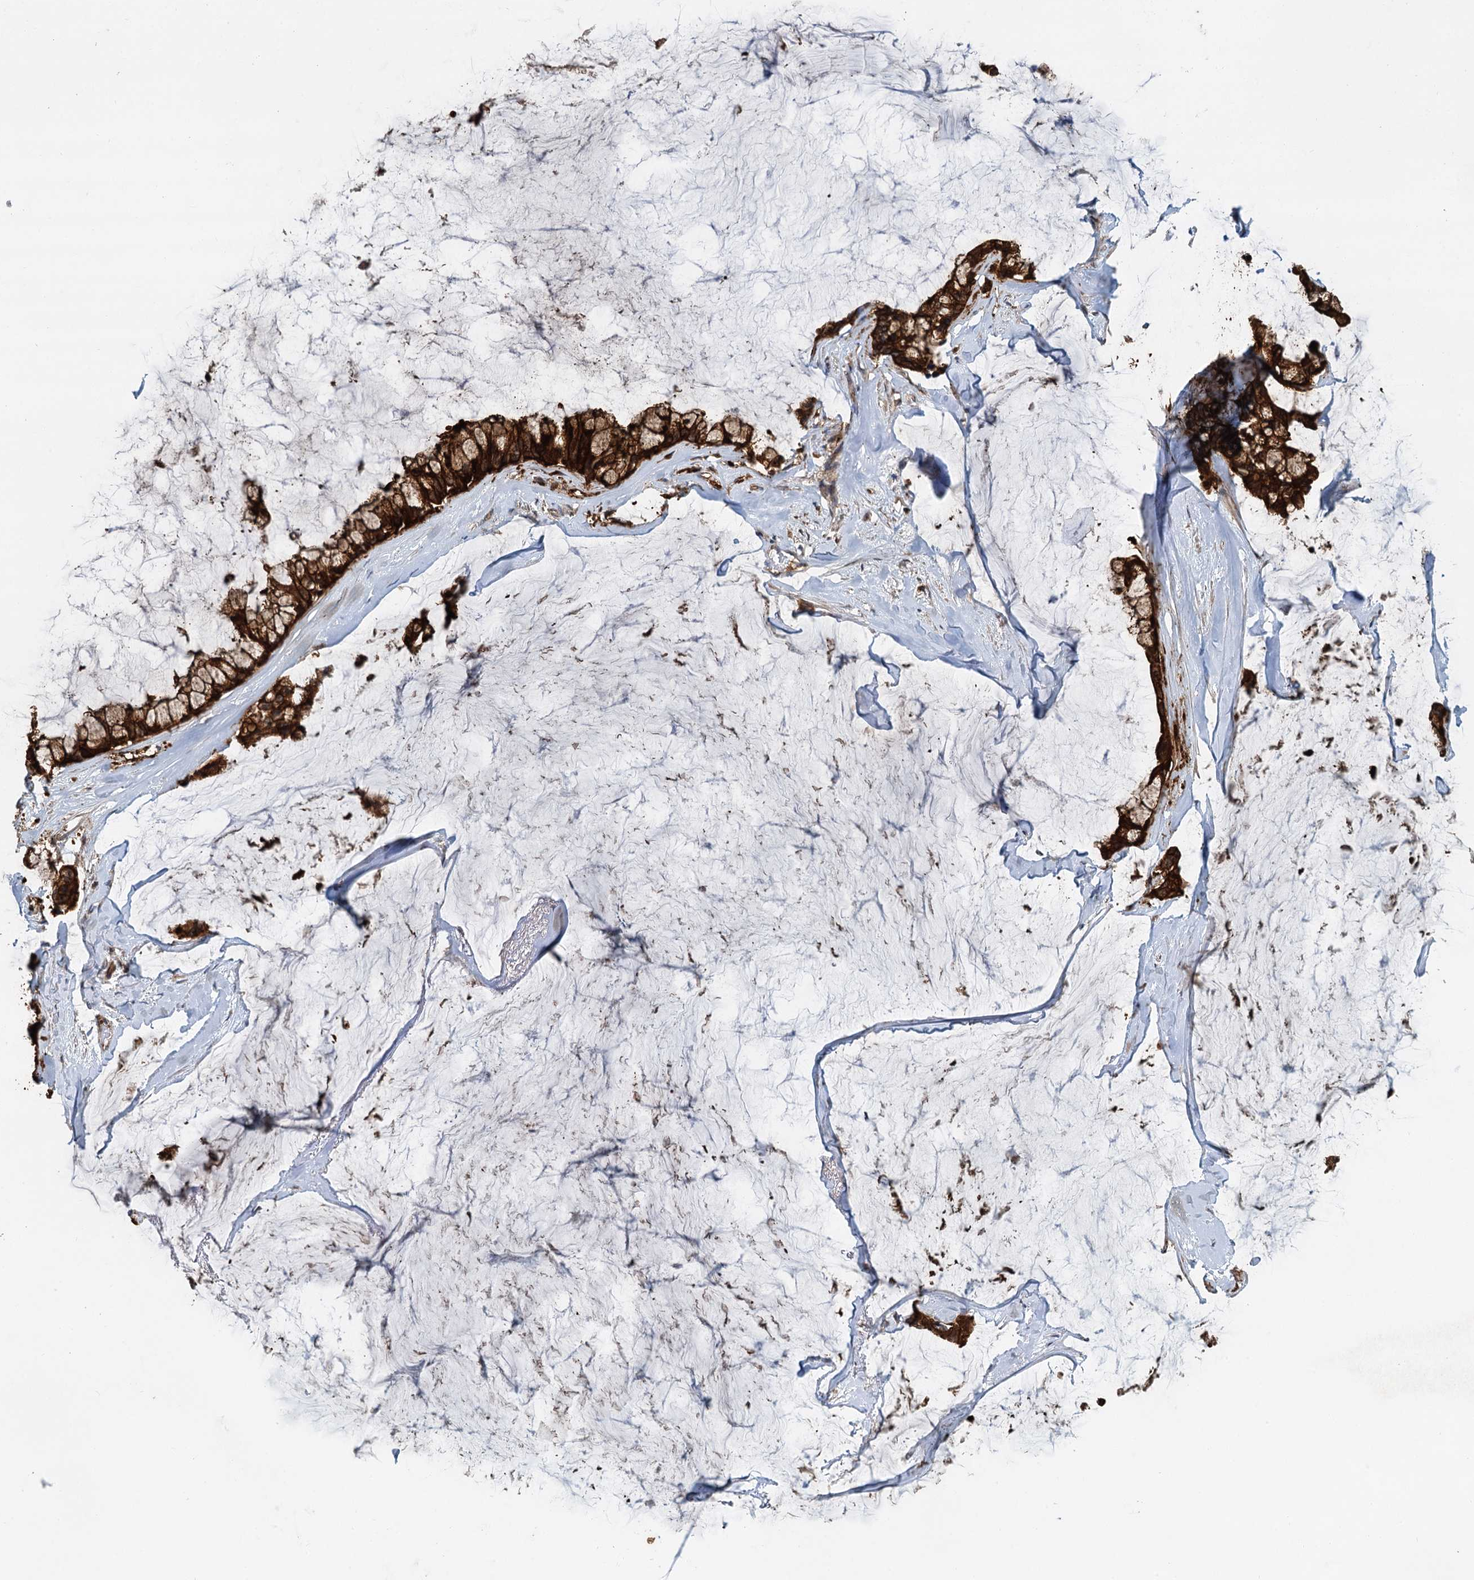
{"staining": {"intensity": "strong", "quantity": ">75%", "location": "cytoplasmic/membranous"}, "tissue": "ovarian cancer", "cell_type": "Tumor cells", "image_type": "cancer", "snomed": [{"axis": "morphology", "description": "Cystadenocarcinoma, mucinous, NOS"}, {"axis": "topography", "description": "Ovary"}], "caption": "A photomicrograph showing strong cytoplasmic/membranous positivity in about >75% of tumor cells in ovarian cancer, as visualized by brown immunohistochemical staining.", "gene": "LRRK2", "patient": {"sex": "female", "age": 39}}